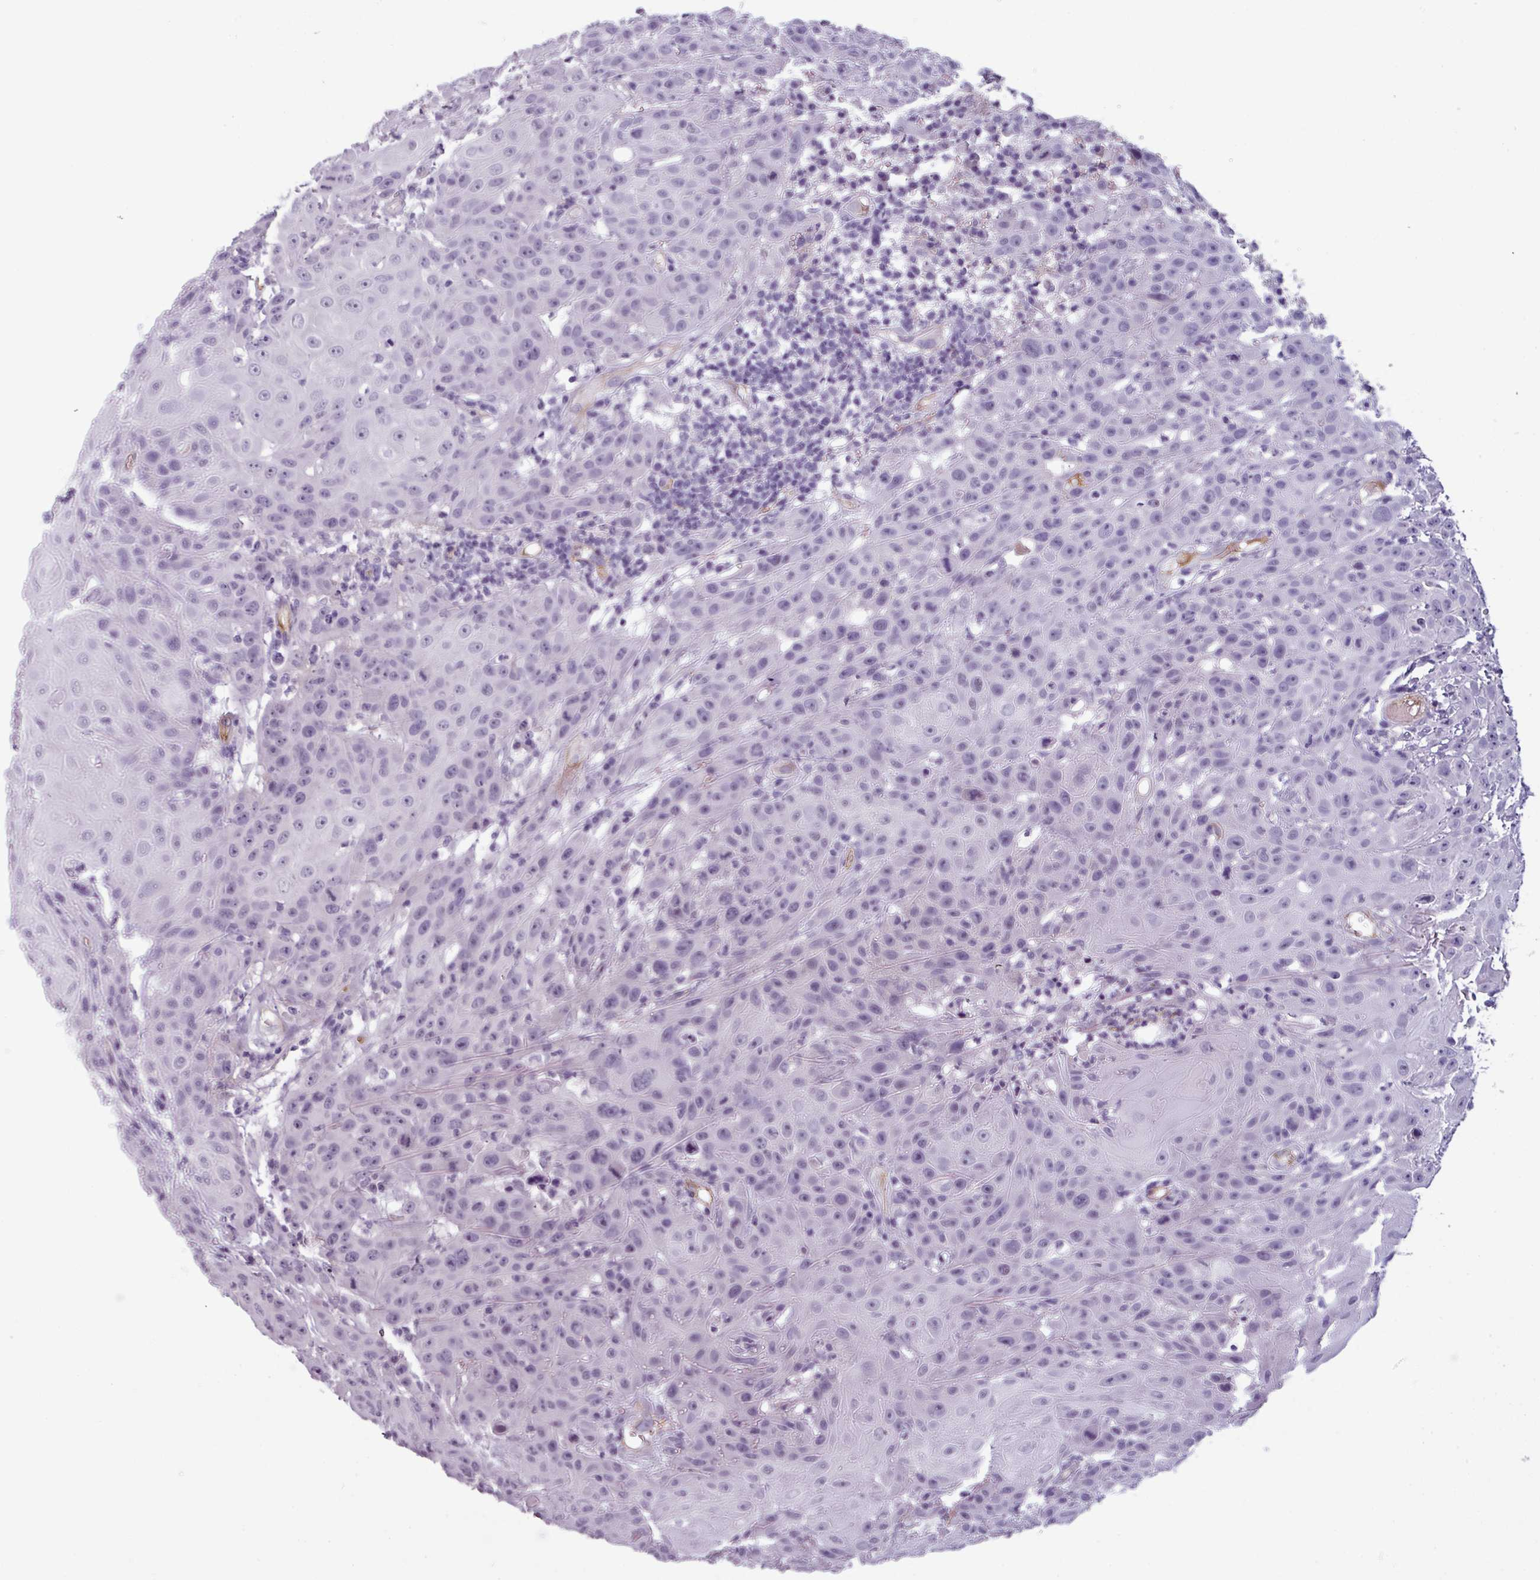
{"staining": {"intensity": "negative", "quantity": "none", "location": "none"}, "tissue": "head and neck cancer", "cell_type": "Tumor cells", "image_type": "cancer", "snomed": [{"axis": "morphology", "description": "Squamous cell carcinoma, NOS"}, {"axis": "topography", "description": "Skin"}, {"axis": "topography", "description": "Head-Neck"}], "caption": "Immunohistochemistry image of squamous cell carcinoma (head and neck) stained for a protein (brown), which displays no positivity in tumor cells. Brightfield microscopy of immunohistochemistry stained with DAB (brown) and hematoxylin (blue), captured at high magnification.", "gene": "AREL1", "patient": {"sex": "male", "age": 80}}